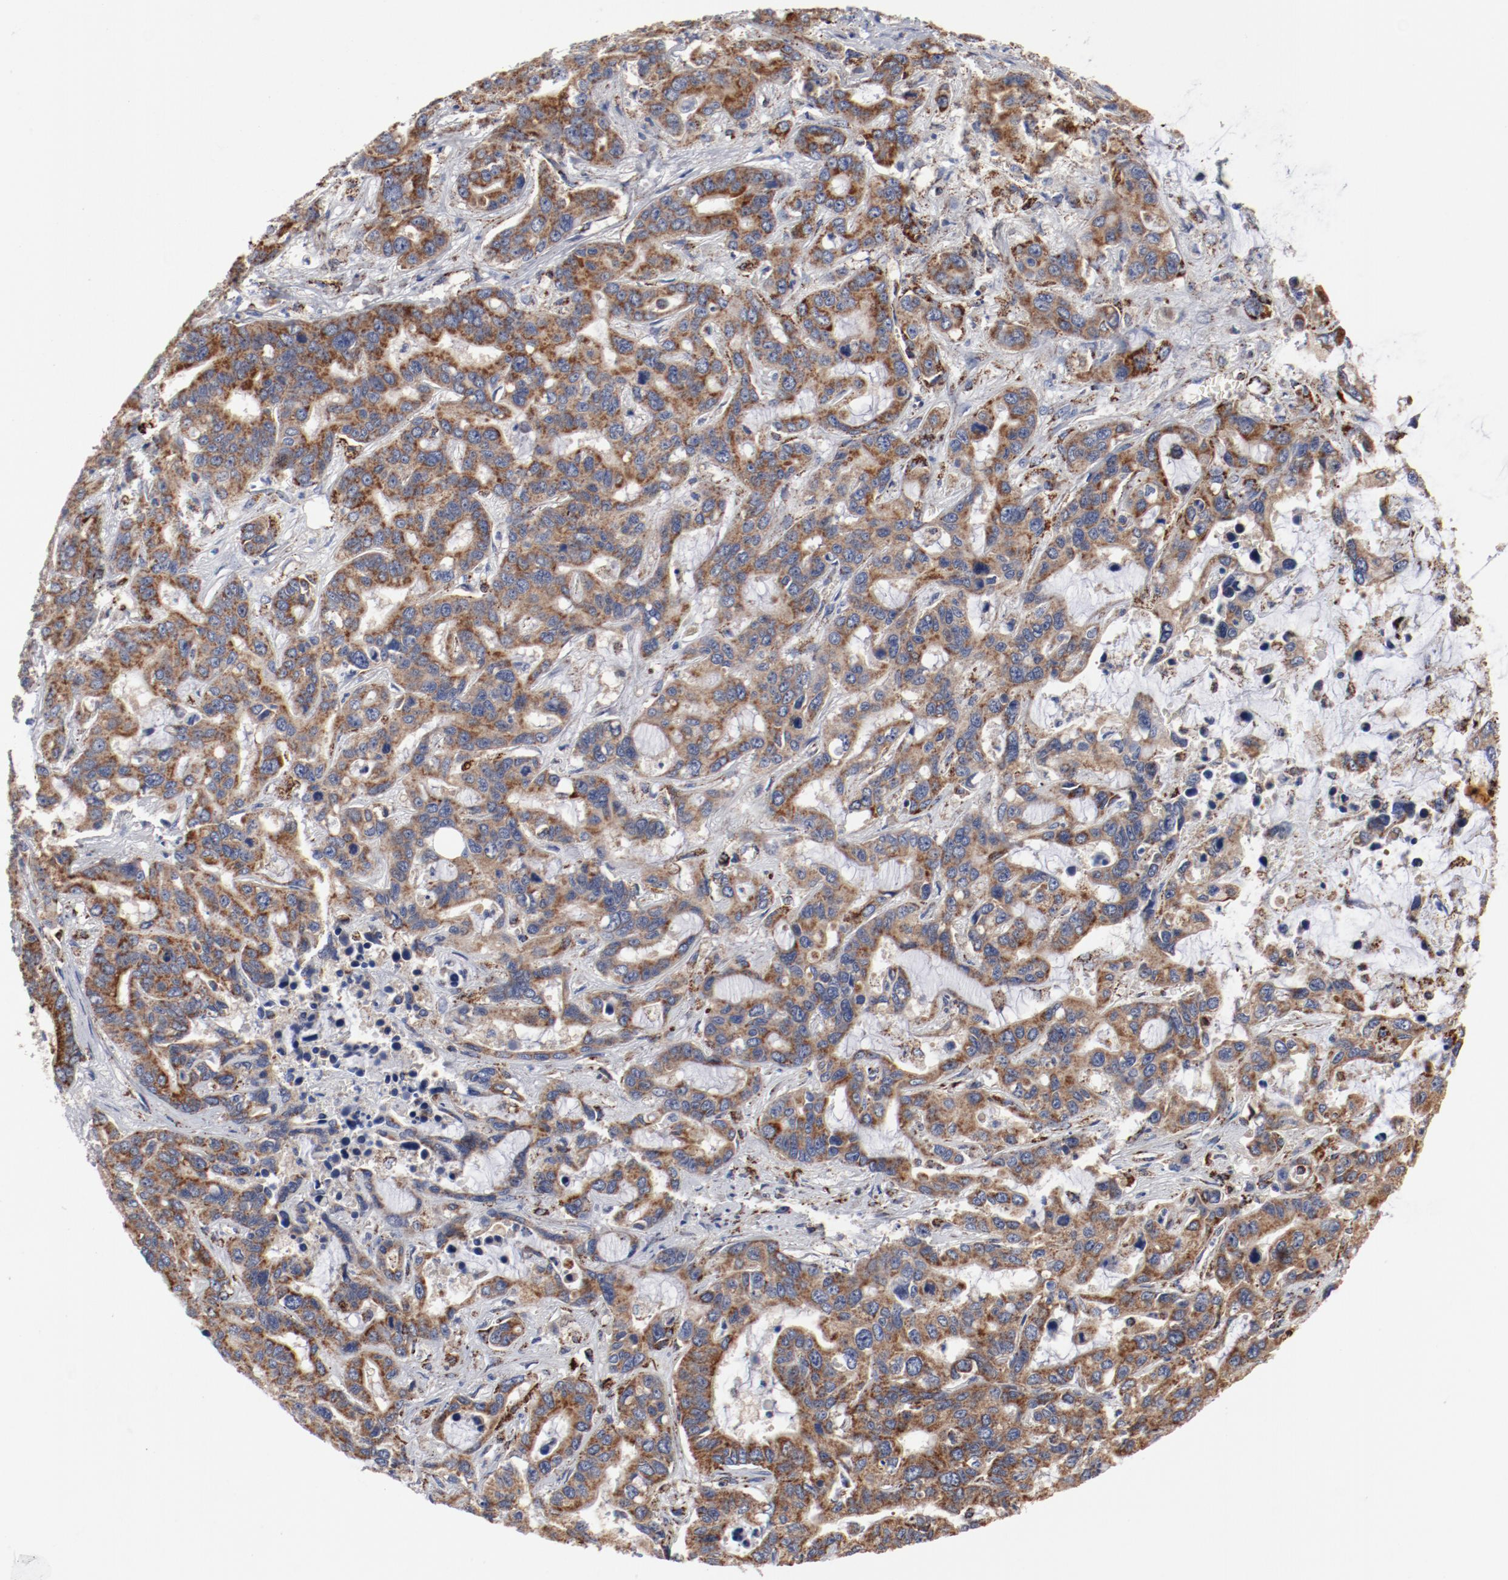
{"staining": {"intensity": "moderate", "quantity": ">75%", "location": "cytoplasmic/membranous"}, "tissue": "liver cancer", "cell_type": "Tumor cells", "image_type": "cancer", "snomed": [{"axis": "morphology", "description": "Cholangiocarcinoma"}, {"axis": "topography", "description": "Liver"}], "caption": "An IHC histopathology image of neoplastic tissue is shown. Protein staining in brown highlights moderate cytoplasmic/membranous positivity in liver cancer within tumor cells.", "gene": "NDUFV2", "patient": {"sex": "female", "age": 65}}